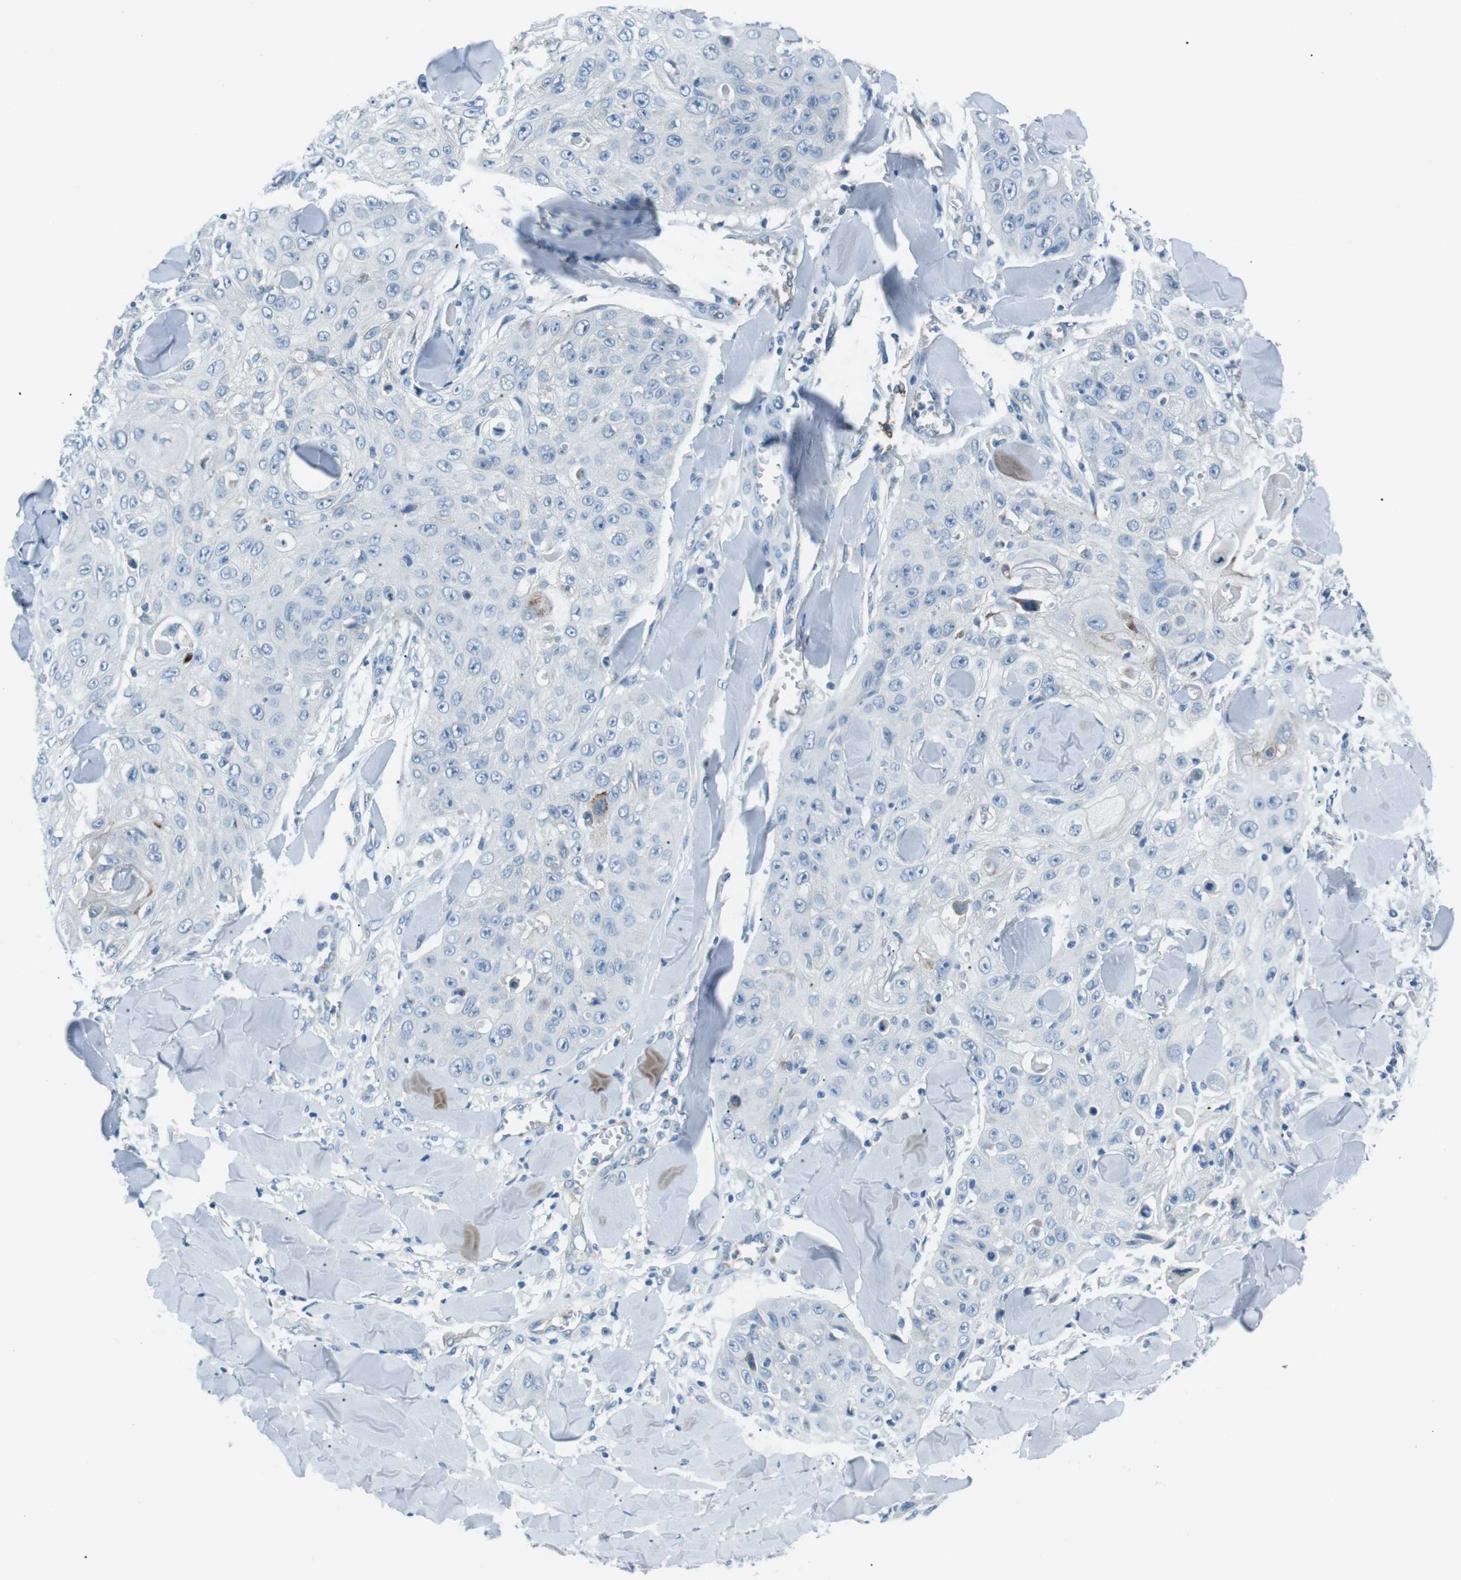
{"staining": {"intensity": "negative", "quantity": "none", "location": "none"}, "tissue": "skin cancer", "cell_type": "Tumor cells", "image_type": "cancer", "snomed": [{"axis": "morphology", "description": "Squamous cell carcinoma, NOS"}, {"axis": "topography", "description": "Skin"}], "caption": "Micrograph shows no protein expression in tumor cells of skin cancer (squamous cell carcinoma) tissue.", "gene": "CSF2RA", "patient": {"sex": "male", "age": 86}}